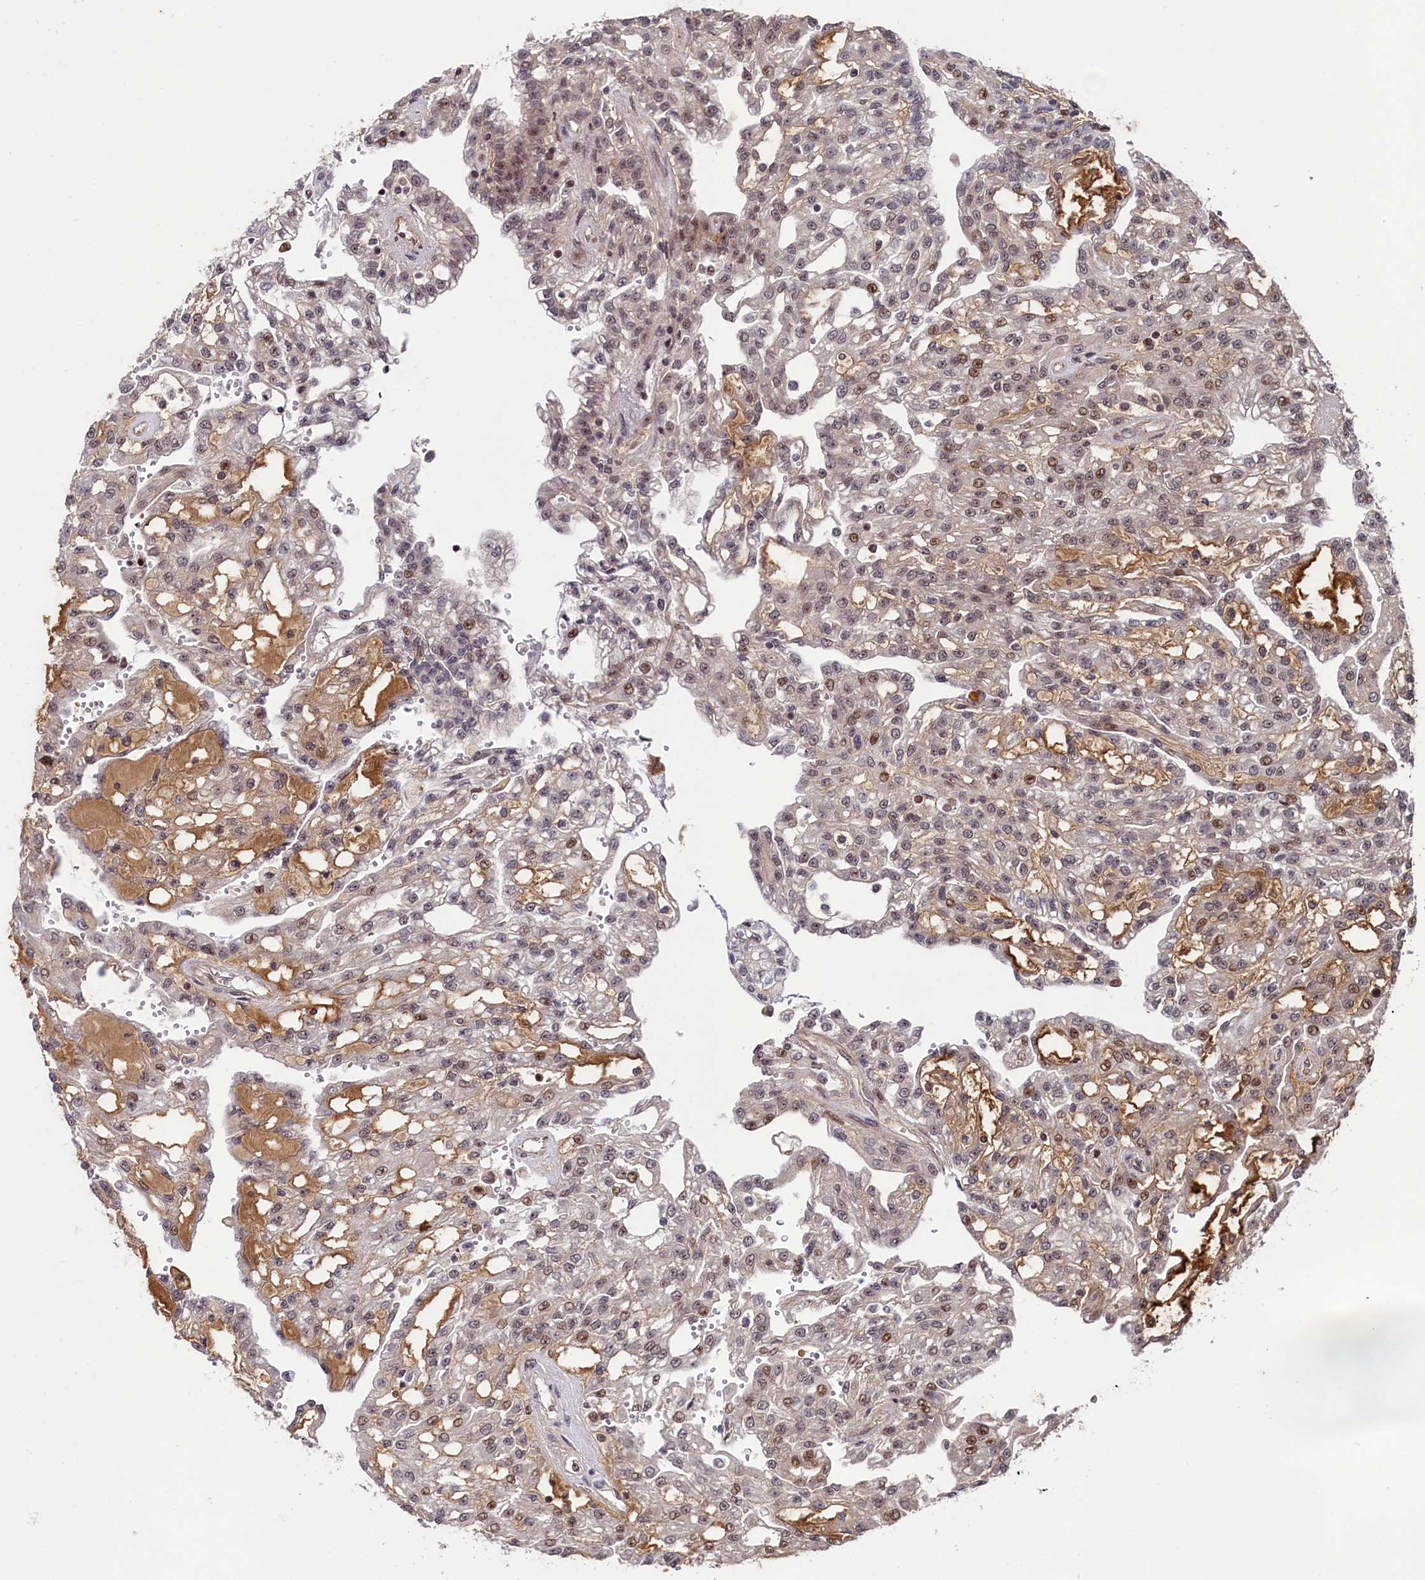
{"staining": {"intensity": "weak", "quantity": ">75%", "location": "nuclear"}, "tissue": "renal cancer", "cell_type": "Tumor cells", "image_type": "cancer", "snomed": [{"axis": "morphology", "description": "Adenocarcinoma, NOS"}, {"axis": "topography", "description": "Kidney"}], "caption": "IHC of human renal adenocarcinoma reveals low levels of weak nuclear expression in approximately >75% of tumor cells. (DAB (3,3'-diaminobenzidine) IHC, brown staining for protein, blue staining for nuclei).", "gene": "LEO1", "patient": {"sex": "male", "age": 63}}